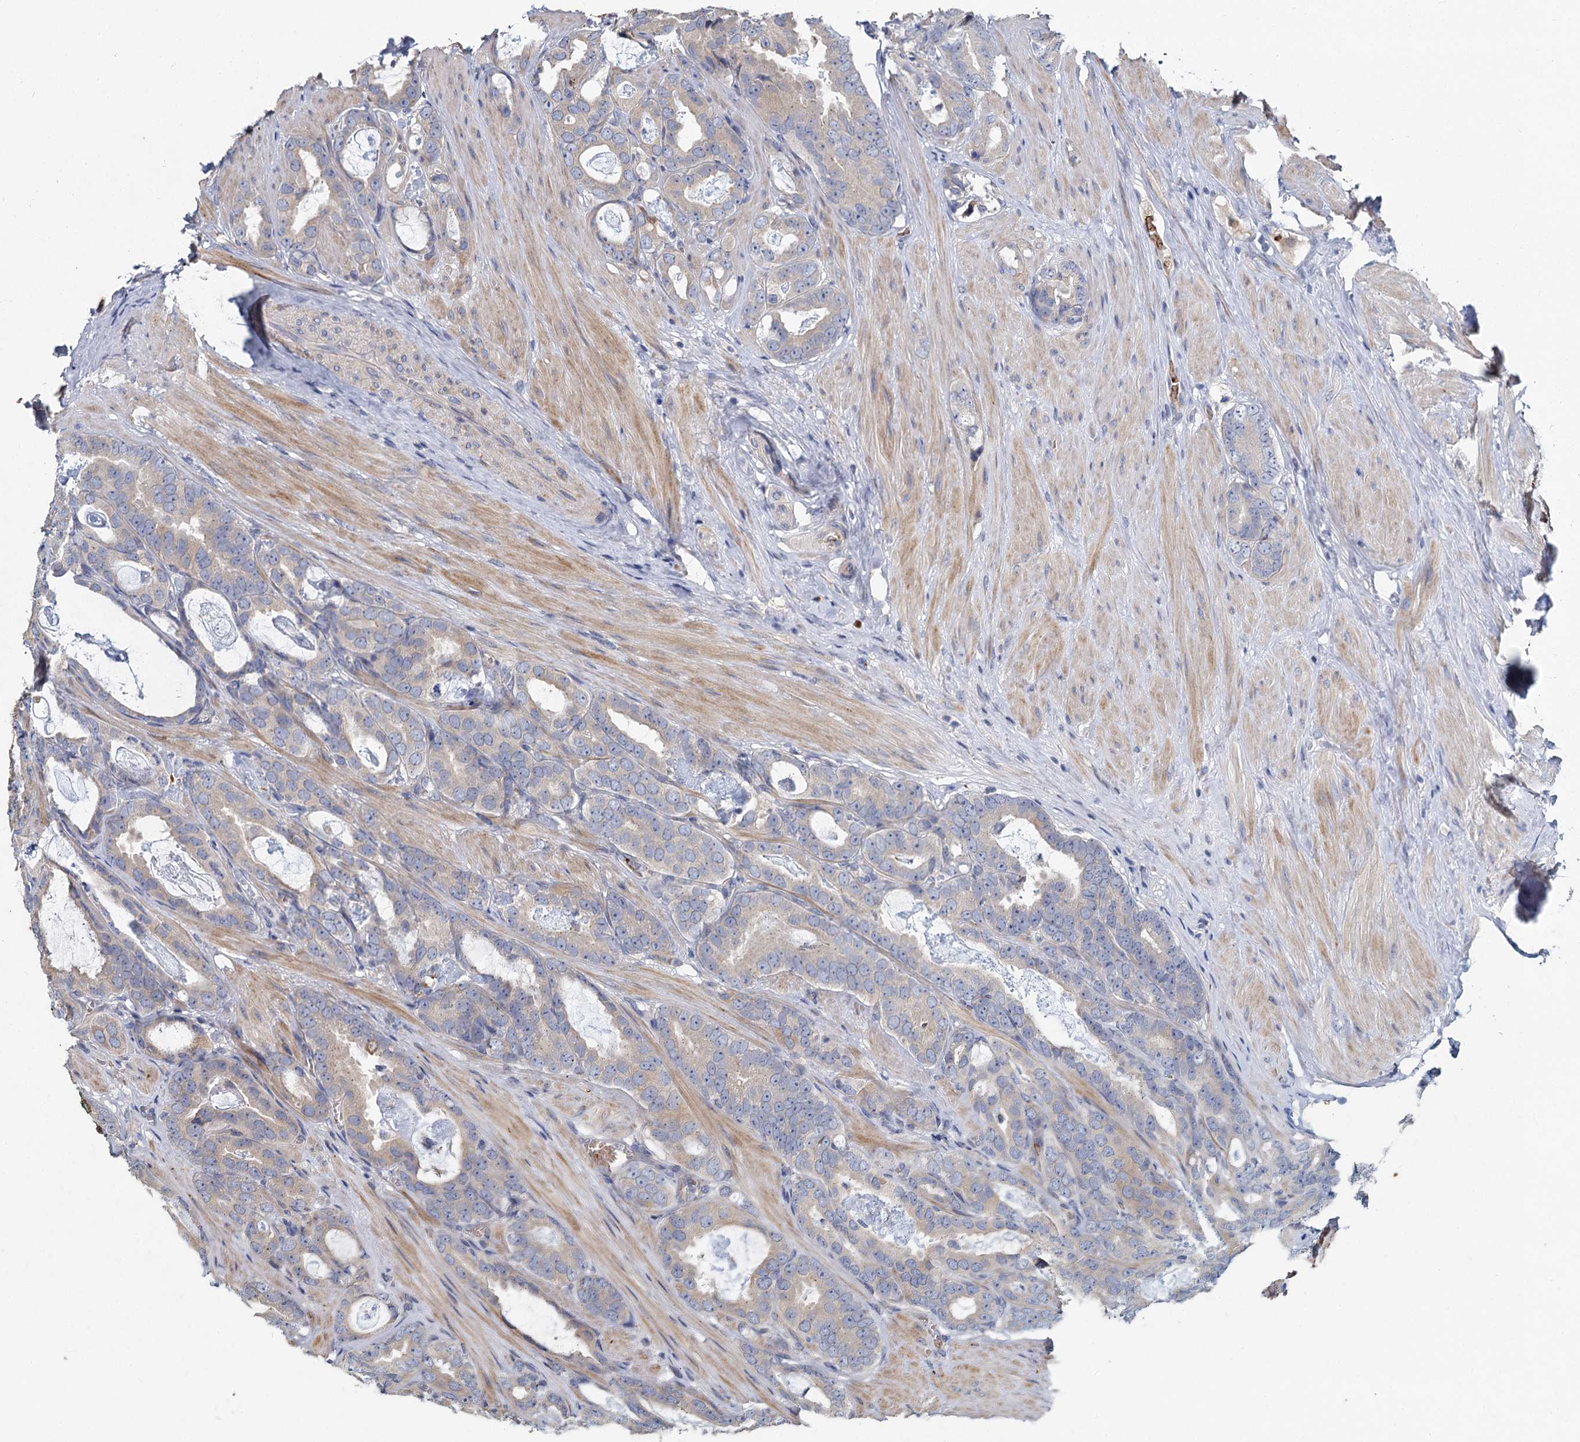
{"staining": {"intensity": "negative", "quantity": "none", "location": "none"}, "tissue": "prostate cancer", "cell_type": "Tumor cells", "image_type": "cancer", "snomed": [{"axis": "morphology", "description": "Adenocarcinoma, Low grade"}, {"axis": "topography", "description": "Prostate"}], "caption": "Tumor cells are negative for protein expression in human low-grade adenocarcinoma (prostate).", "gene": "TCTN2", "patient": {"sex": "male", "age": 71}}